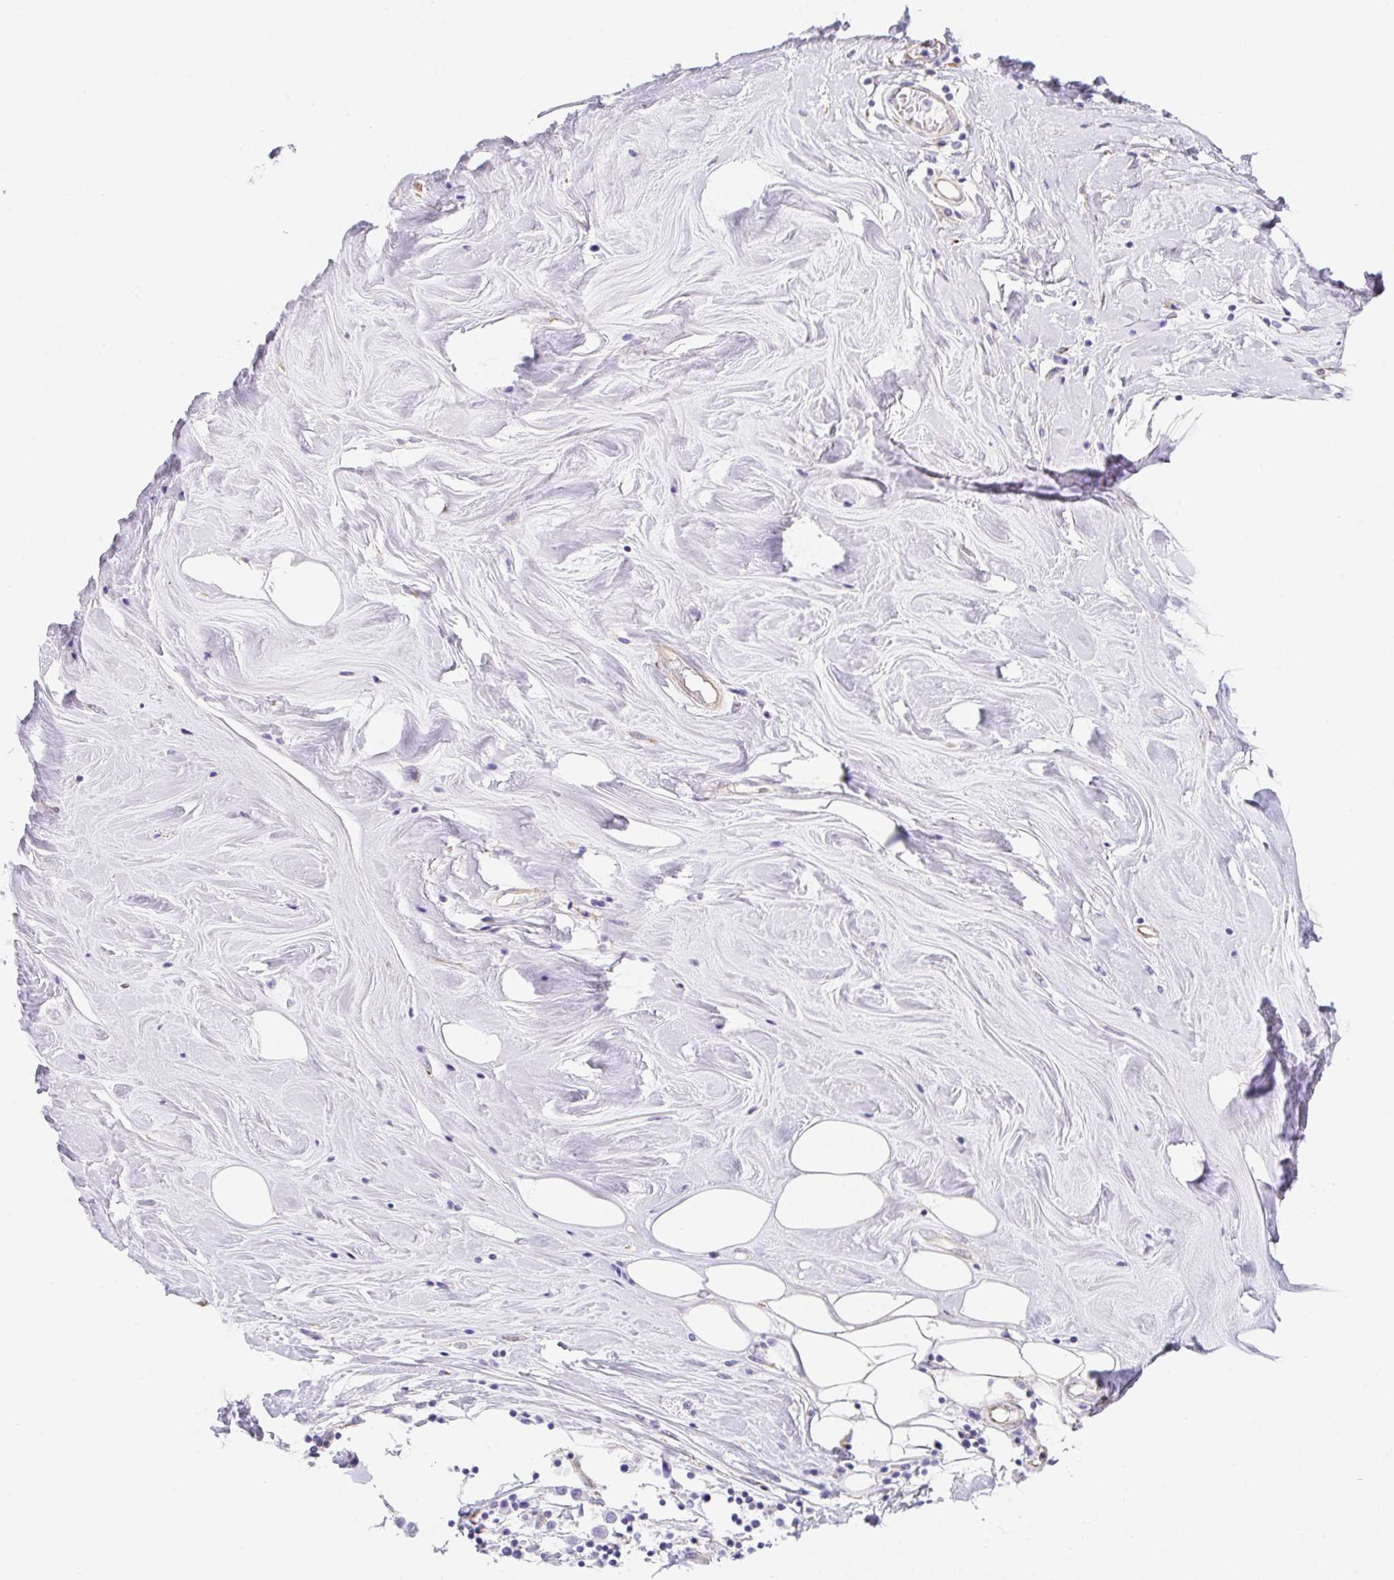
{"staining": {"intensity": "negative", "quantity": "none", "location": "none"}, "tissue": "breast cancer", "cell_type": "Tumor cells", "image_type": "cancer", "snomed": [{"axis": "morphology", "description": "Duct carcinoma"}, {"axis": "topography", "description": "Breast"}], "caption": "Histopathology image shows no protein expression in tumor cells of breast cancer tissue.", "gene": "DKK4", "patient": {"sex": "female", "age": 61}}